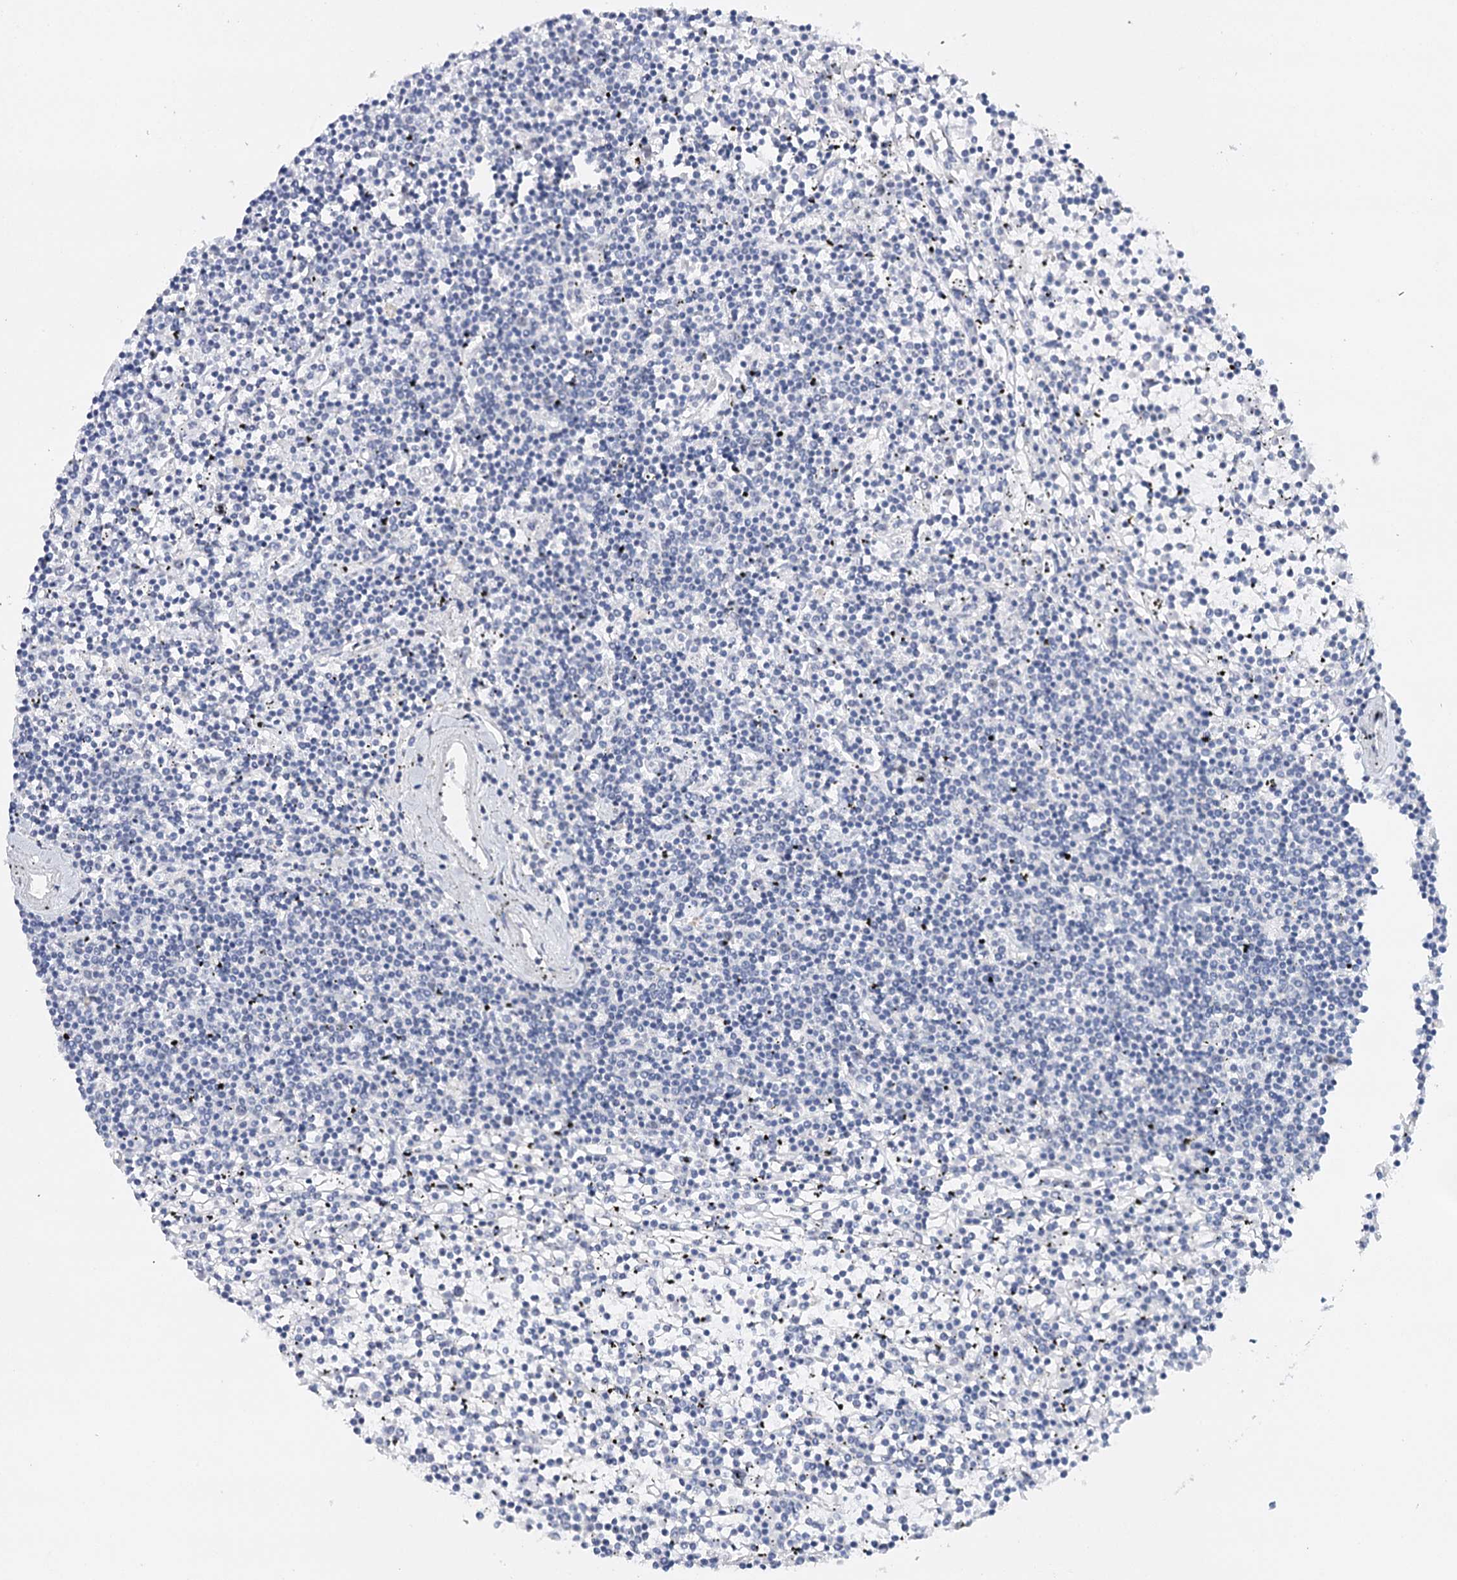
{"staining": {"intensity": "negative", "quantity": "none", "location": "none"}, "tissue": "lymphoma", "cell_type": "Tumor cells", "image_type": "cancer", "snomed": [{"axis": "morphology", "description": "Malignant lymphoma, non-Hodgkin's type, Low grade"}, {"axis": "topography", "description": "Spleen"}], "caption": "Immunohistochemical staining of malignant lymphoma, non-Hodgkin's type (low-grade) shows no significant expression in tumor cells.", "gene": "TP53", "patient": {"sex": "female", "age": 19}}